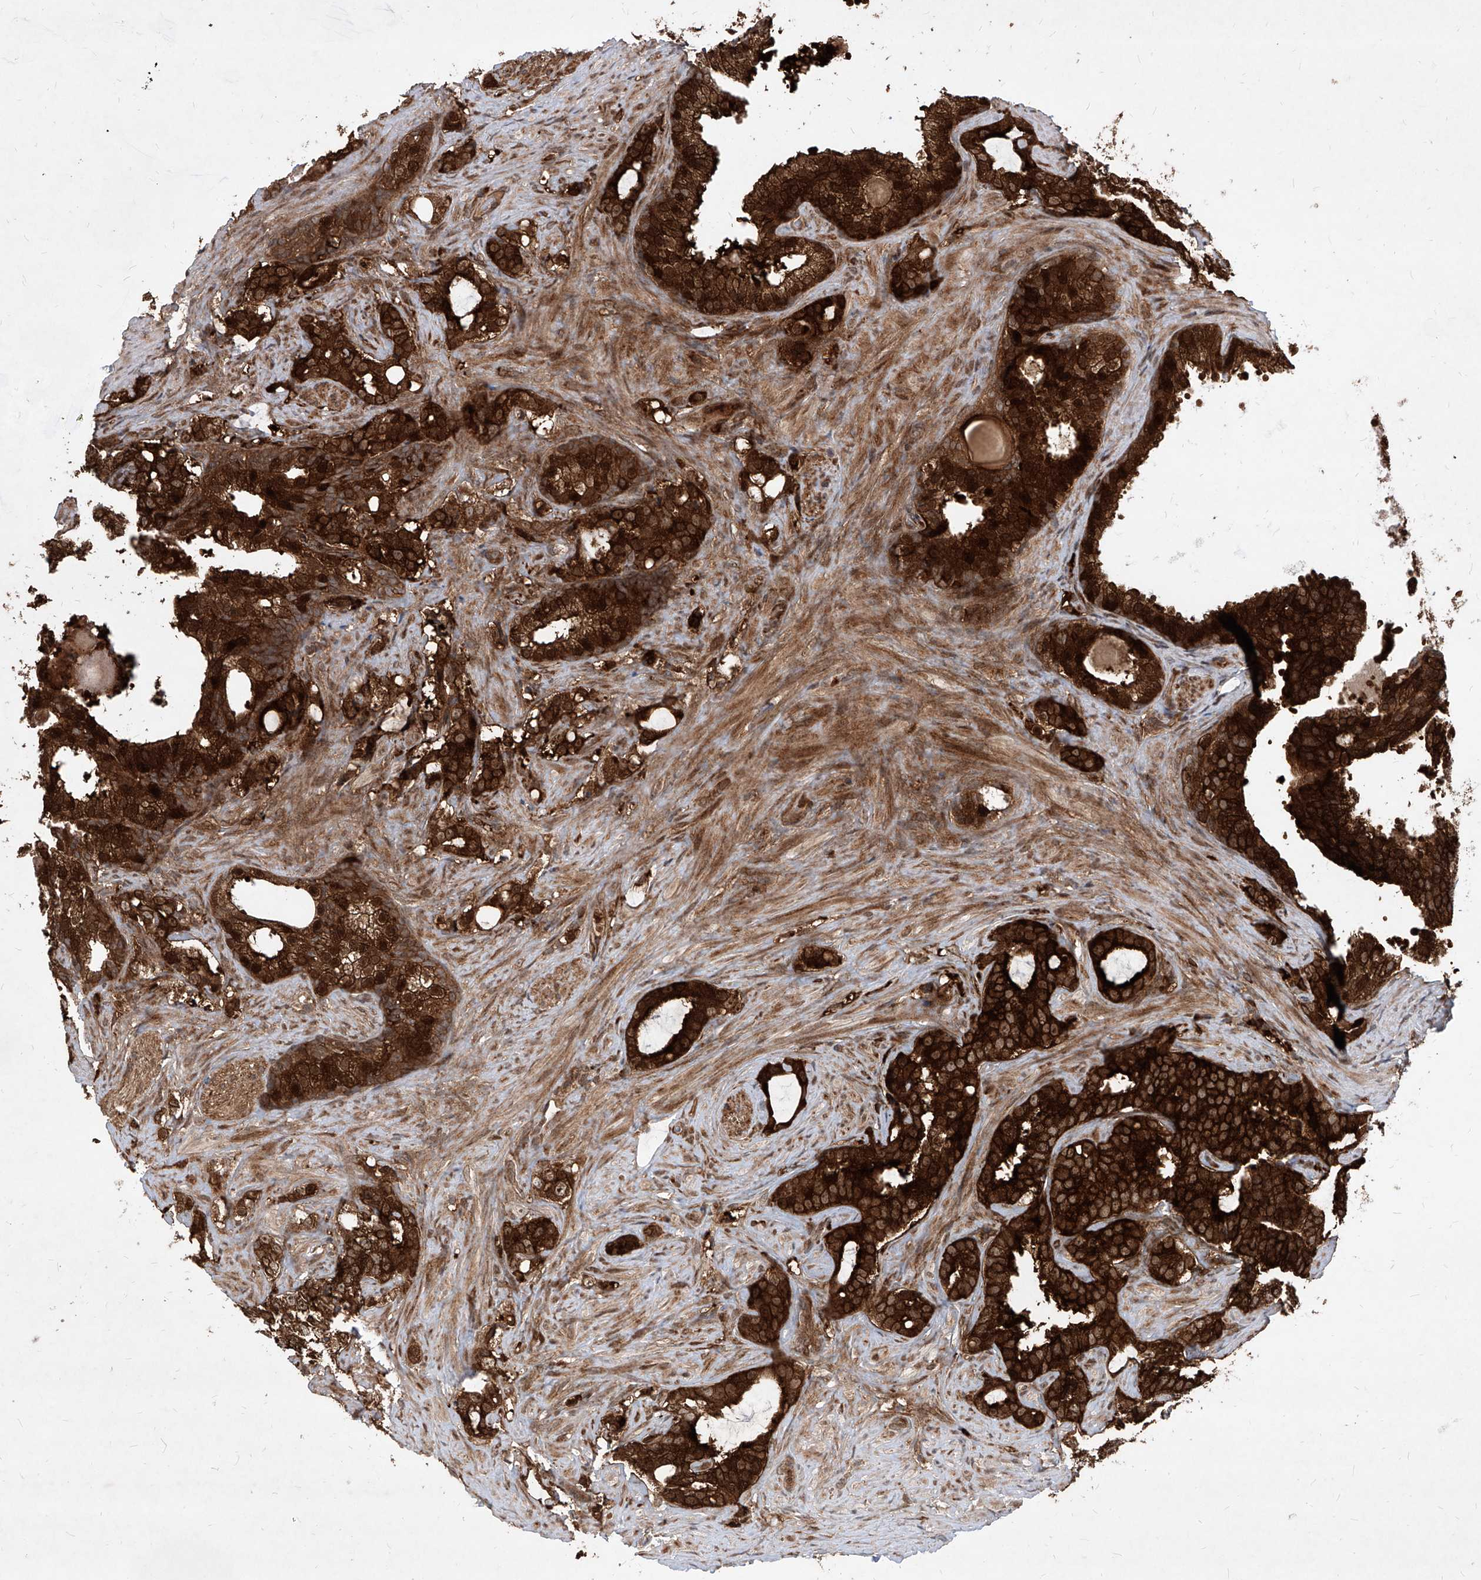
{"staining": {"intensity": "strong", "quantity": ">75%", "location": "cytoplasmic/membranous,nuclear"}, "tissue": "prostate cancer", "cell_type": "Tumor cells", "image_type": "cancer", "snomed": [{"axis": "morphology", "description": "Adenocarcinoma, High grade"}, {"axis": "topography", "description": "Prostate"}], "caption": "High-grade adenocarcinoma (prostate) stained with immunohistochemistry demonstrates strong cytoplasmic/membranous and nuclear positivity in about >75% of tumor cells. (brown staining indicates protein expression, while blue staining denotes nuclei).", "gene": "MAGED2", "patient": {"sex": "male", "age": 64}}